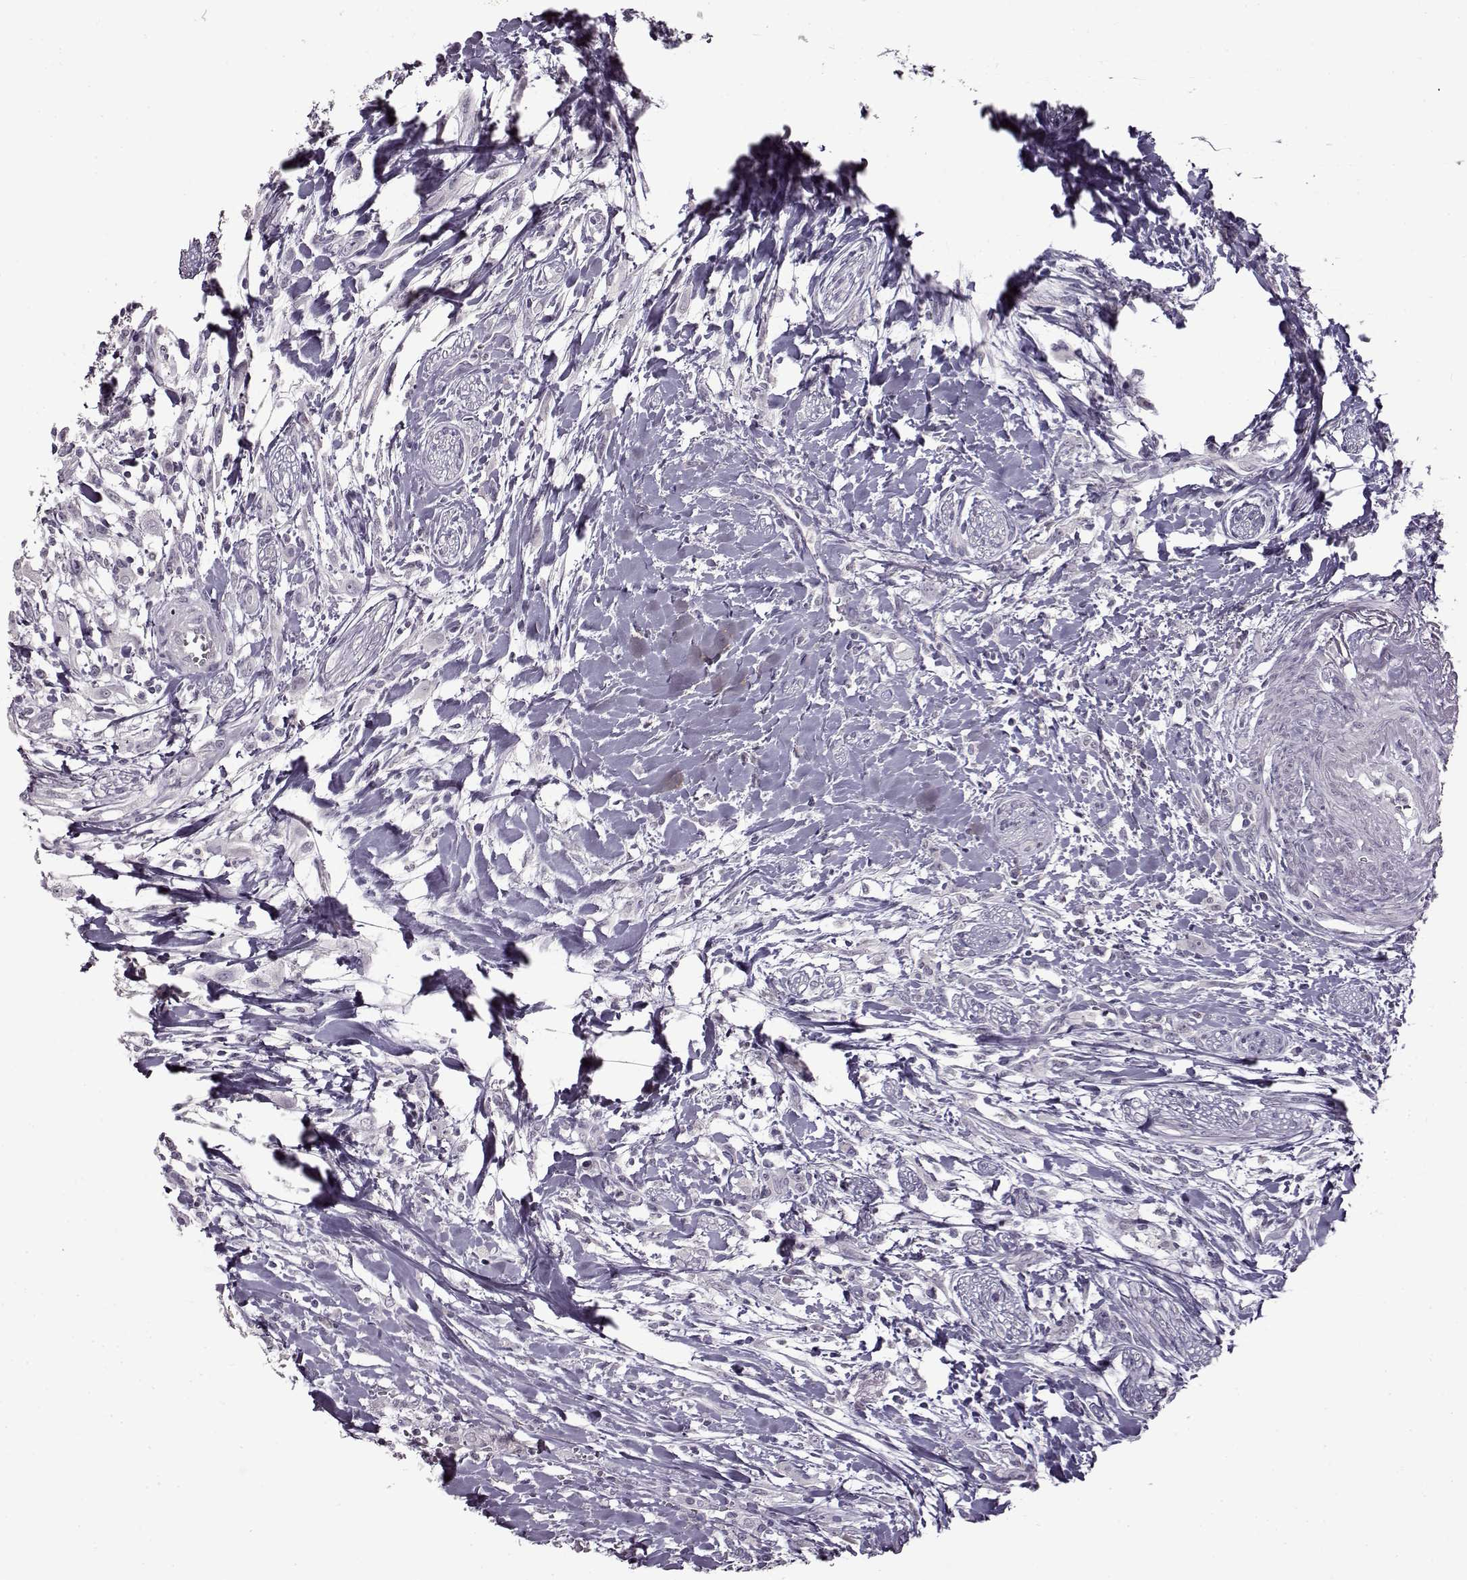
{"staining": {"intensity": "negative", "quantity": "none", "location": "none"}, "tissue": "head and neck cancer", "cell_type": "Tumor cells", "image_type": "cancer", "snomed": [{"axis": "morphology", "description": "Squamous cell carcinoma, NOS"}, {"axis": "morphology", "description": "Squamous cell carcinoma, metastatic, NOS"}, {"axis": "topography", "description": "Oral tissue"}, {"axis": "topography", "description": "Head-Neck"}], "caption": "Micrograph shows no significant protein expression in tumor cells of head and neck cancer (squamous cell carcinoma).", "gene": "FSHB", "patient": {"sex": "female", "age": 85}}